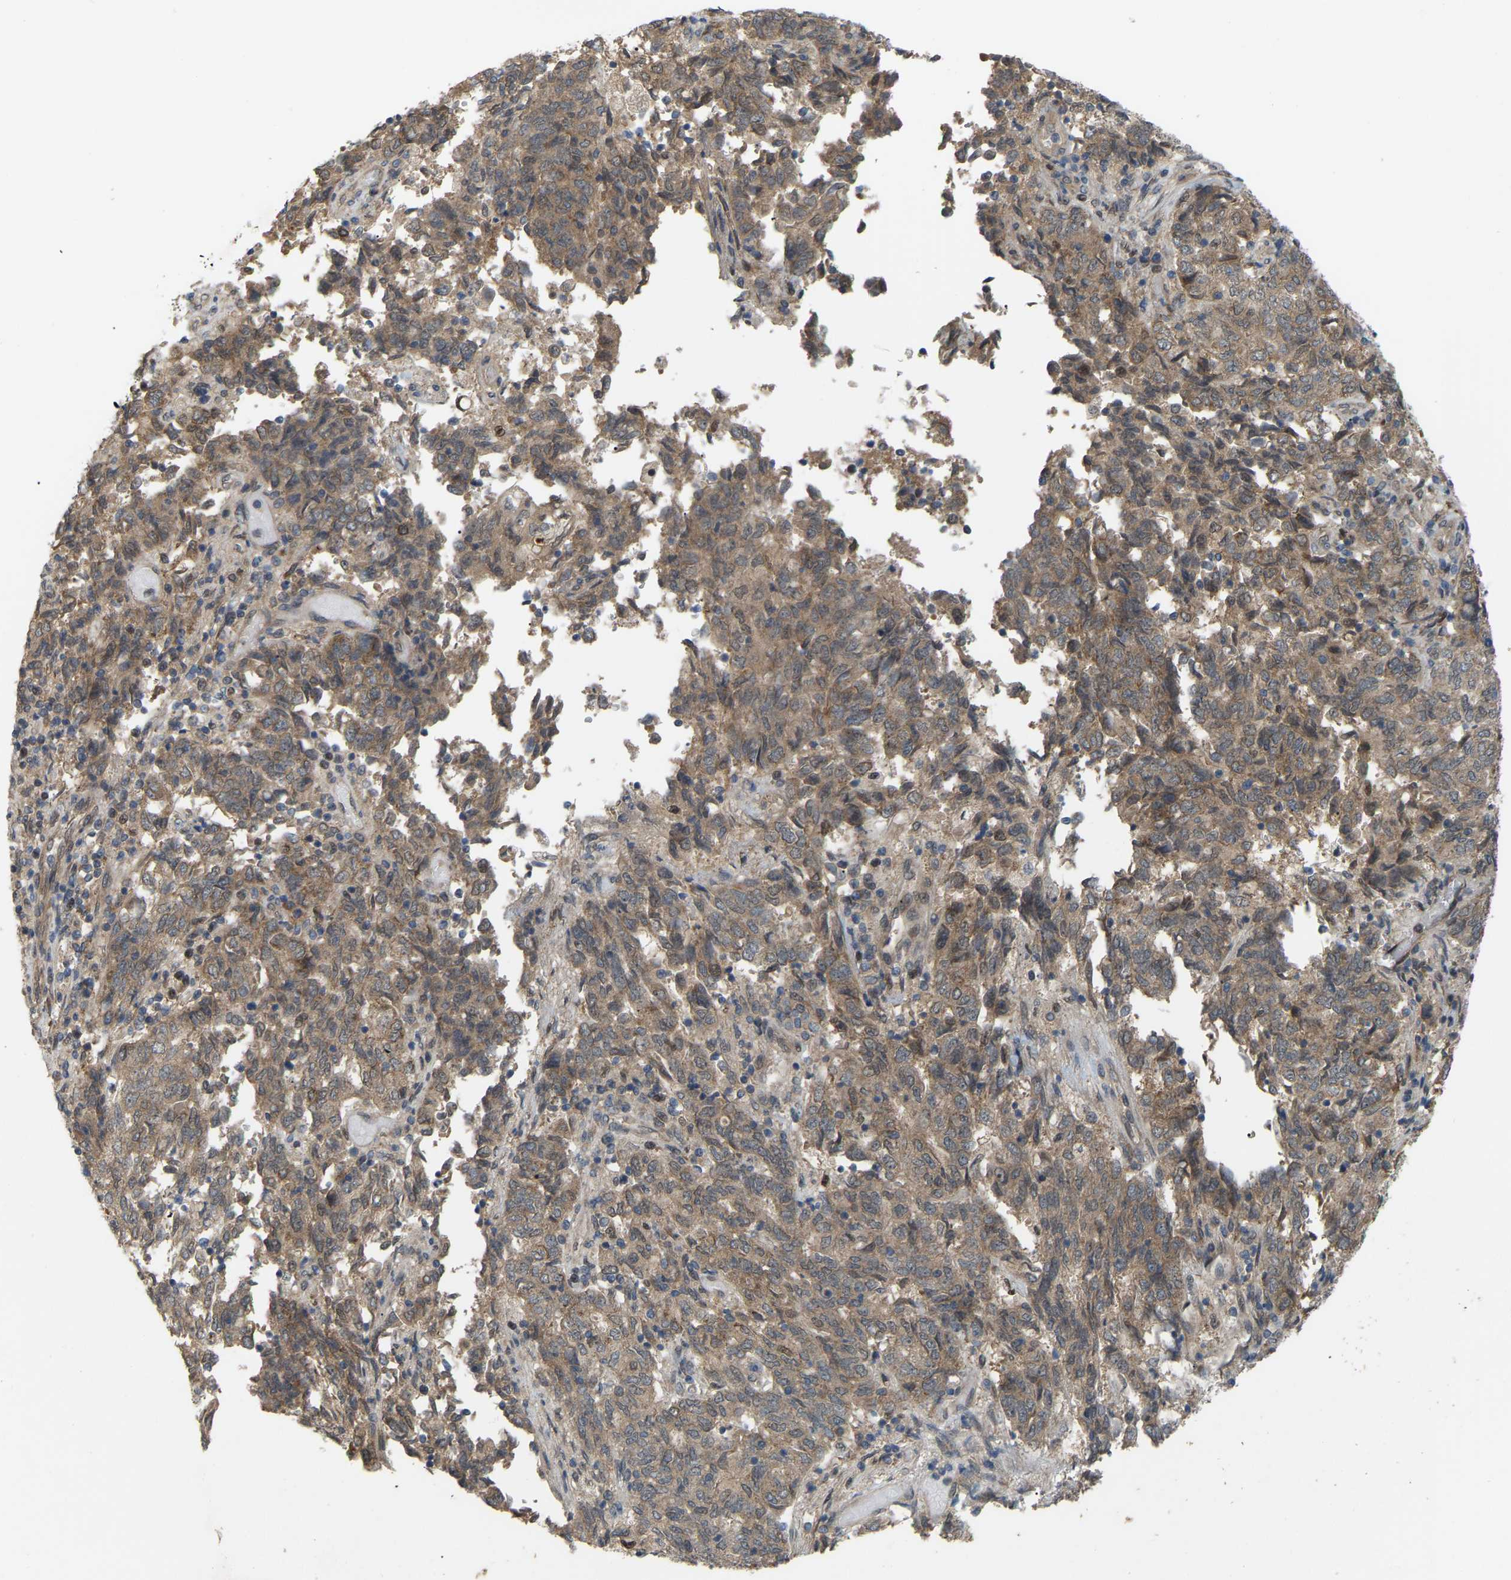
{"staining": {"intensity": "weak", "quantity": ">75%", "location": "cytoplasmic/membranous"}, "tissue": "endometrial cancer", "cell_type": "Tumor cells", "image_type": "cancer", "snomed": [{"axis": "morphology", "description": "Adenocarcinoma, NOS"}, {"axis": "topography", "description": "Endometrium"}], "caption": "A histopathology image of human endometrial cancer (adenocarcinoma) stained for a protein shows weak cytoplasmic/membranous brown staining in tumor cells.", "gene": "CROT", "patient": {"sex": "female", "age": 80}}